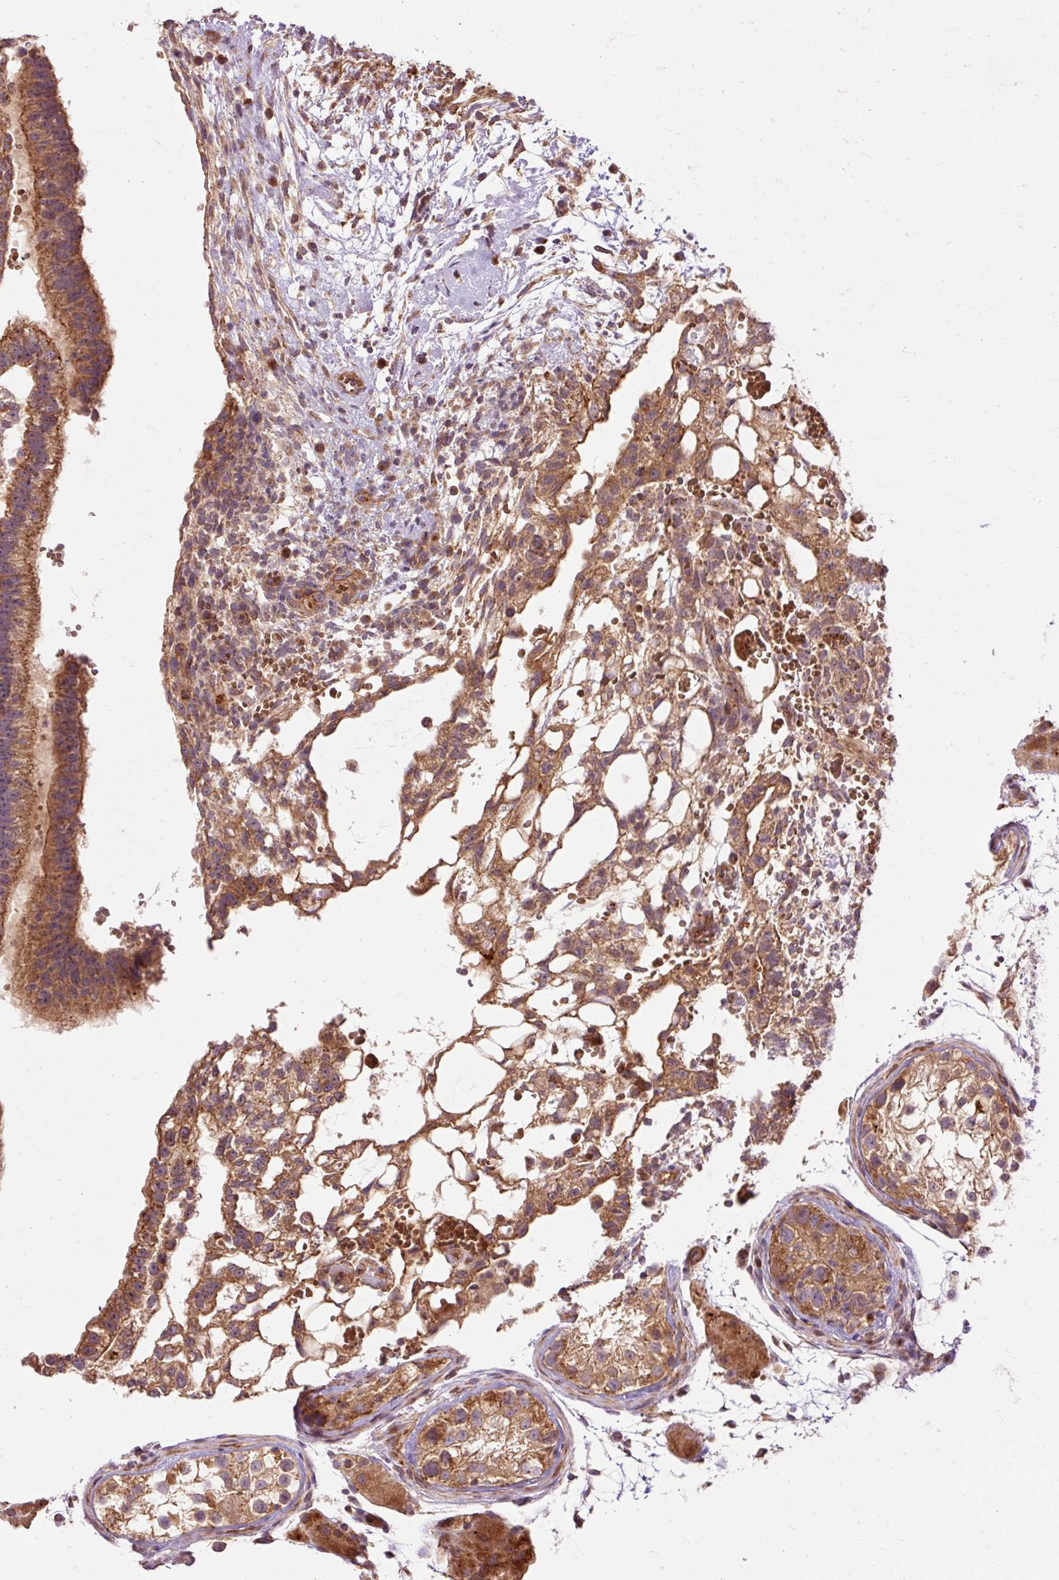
{"staining": {"intensity": "moderate", "quantity": ">75%", "location": "cytoplasmic/membranous"}, "tissue": "testis cancer", "cell_type": "Tumor cells", "image_type": "cancer", "snomed": [{"axis": "morphology", "description": "Normal tissue, NOS"}, {"axis": "morphology", "description": "Carcinoma, Embryonal, NOS"}, {"axis": "topography", "description": "Testis"}], "caption": "An image of human testis embryonal carcinoma stained for a protein reveals moderate cytoplasmic/membranous brown staining in tumor cells.", "gene": "RIPOR3", "patient": {"sex": "male", "age": 32}}